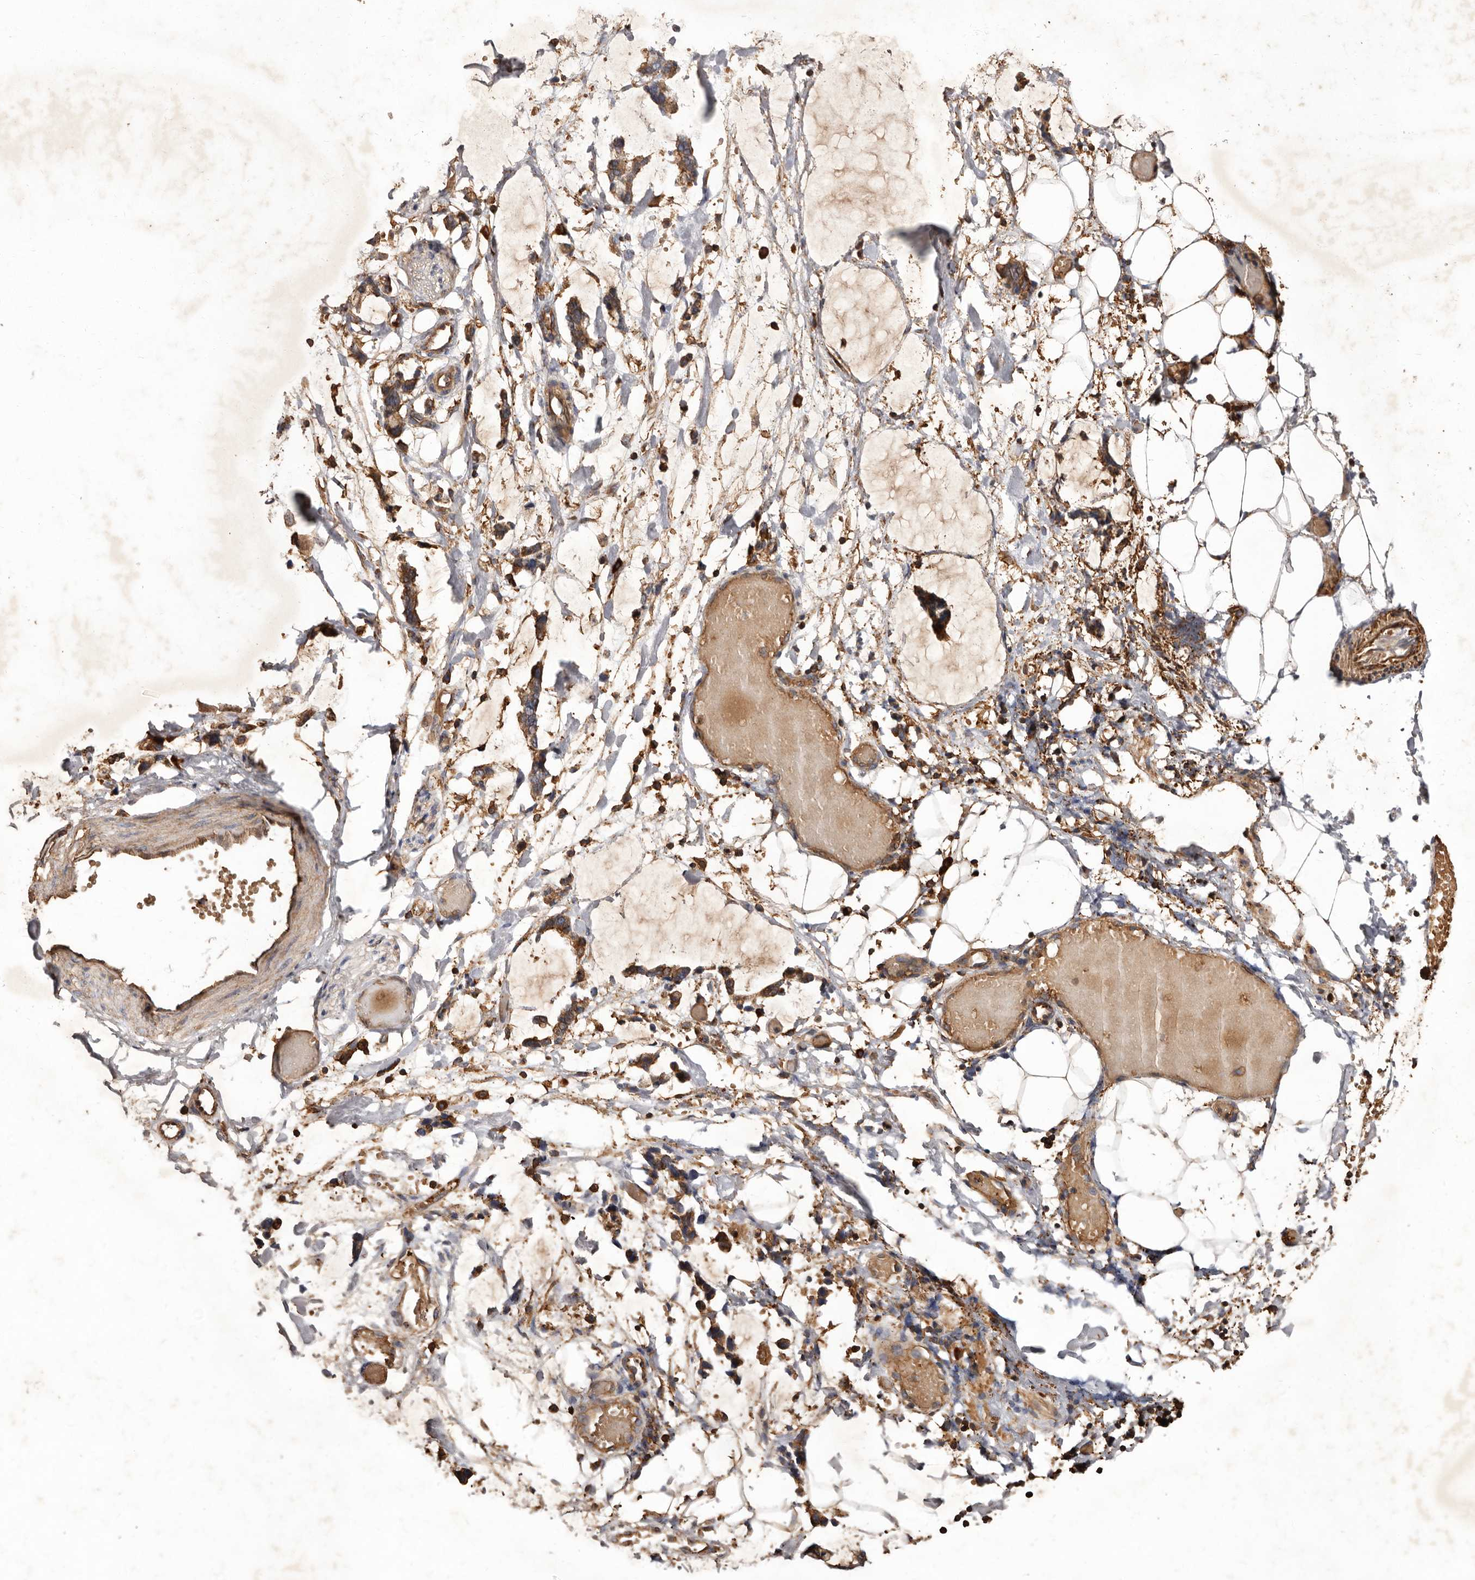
{"staining": {"intensity": "weak", "quantity": ">75%", "location": "cytoplasmic/membranous"}, "tissue": "adipose tissue", "cell_type": "Adipocytes", "image_type": "normal", "snomed": [{"axis": "morphology", "description": "Normal tissue, NOS"}, {"axis": "morphology", "description": "Adenocarcinoma, NOS"}, {"axis": "topography", "description": "Smooth muscle"}, {"axis": "topography", "description": "Colon"}], "caption": "The micrograph shows staining of normal adipose tissue, revealing weak cytoplasmic/membranous protein staining (brown color) within adipocytes. (brown staining indicates protein expression, while blue staining denotes nuclei).", "gene": "COQ8B", "patient": {"sex": "male", "age": 14}}